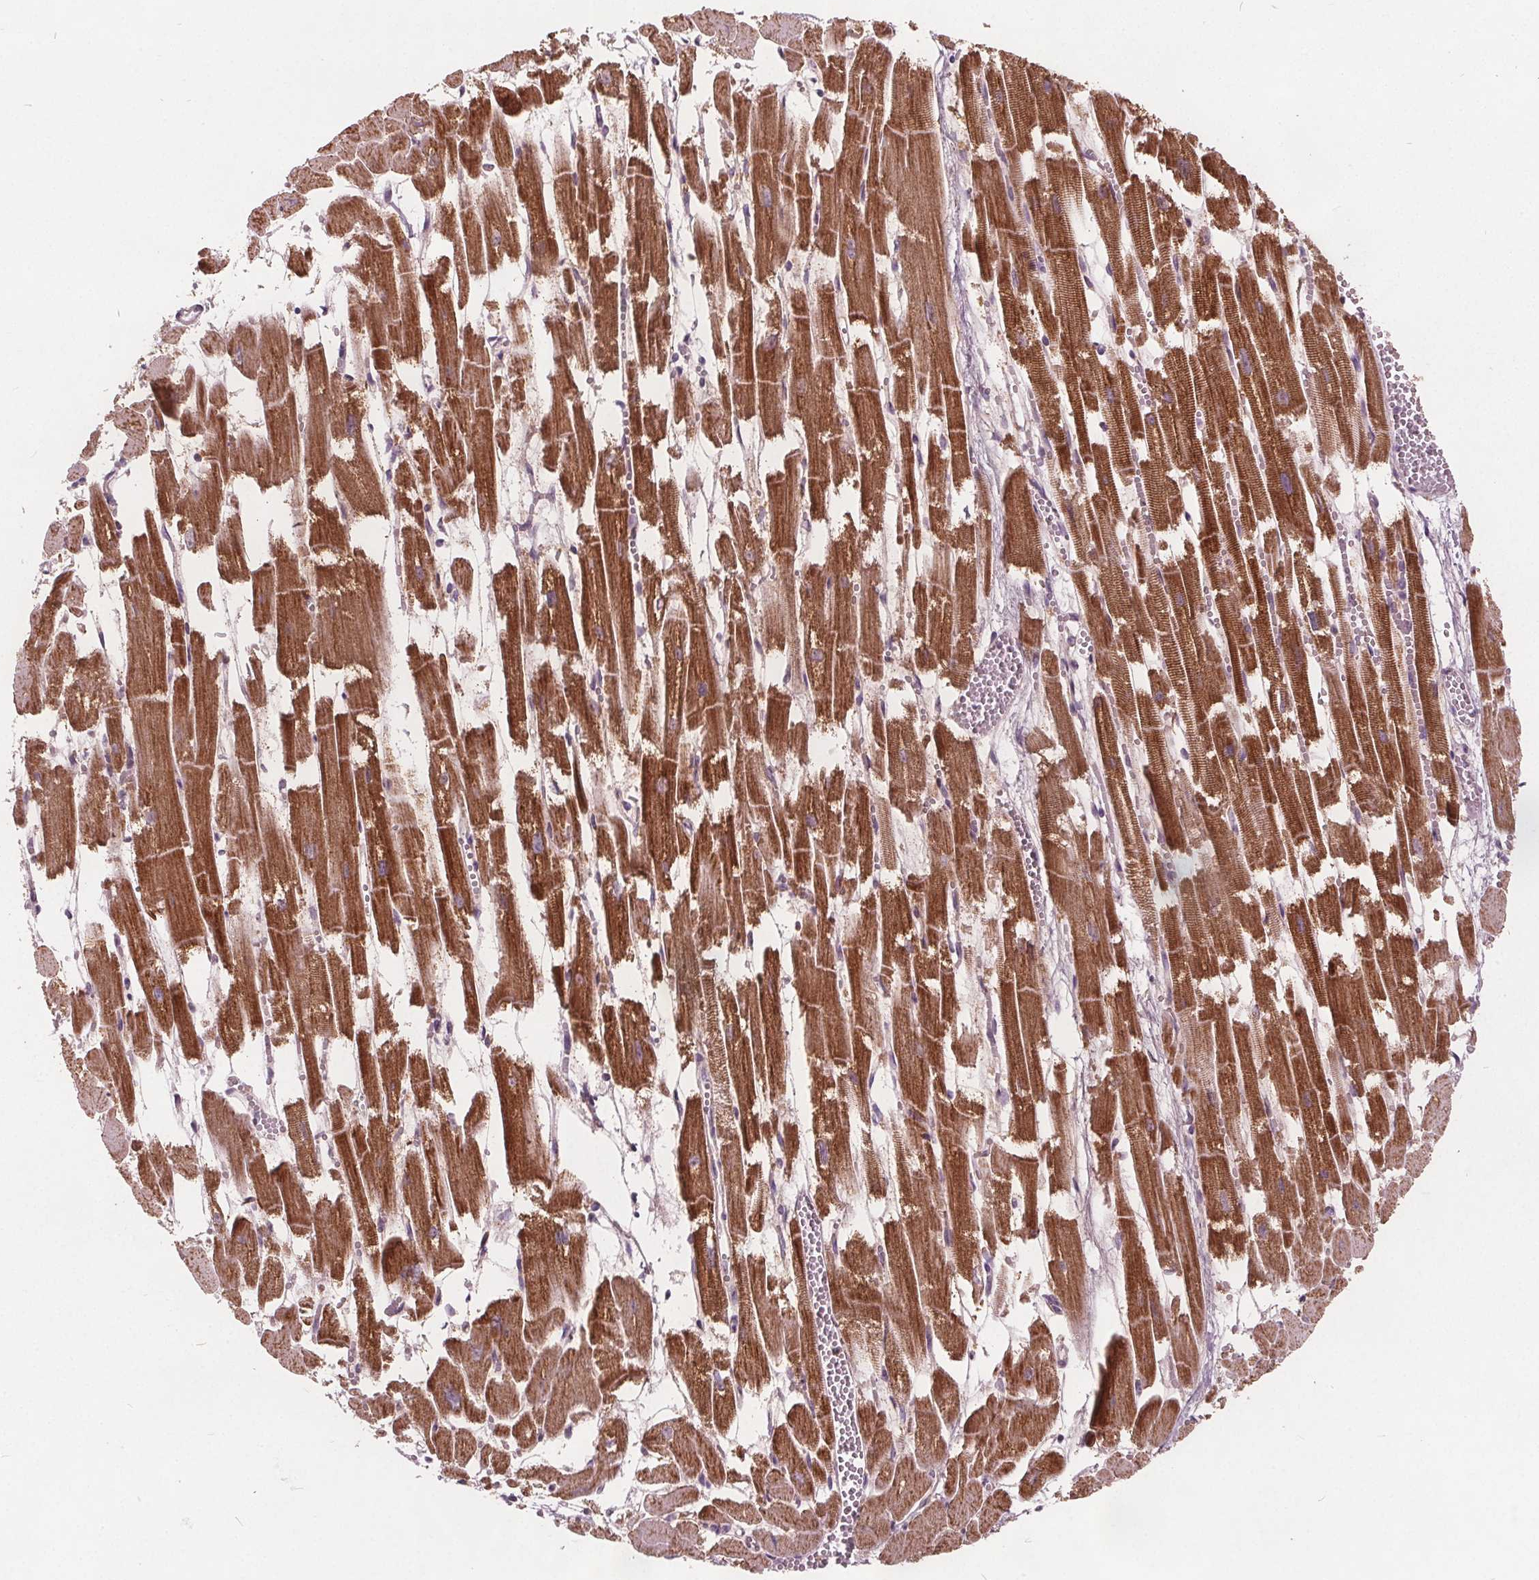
{"staining": {"intensity": "moderate", "quantity": ">75%", "location": "cytoplasmic/membranous"}, "tissue": "heart muscle", "cell_type": "Cardiomyocytes", "image_type": "normal", "snomed": [{"axis": "morphology", "description": "Normal tissue, NOS"}, {"axis": "topography", "description": "Heart"}], "caption": "Cardiomyocytes display moderate cytoplasmic/membranous positivity in about >75% of cells in unremarkable heart muscle. (DAB (3,3'-diaminobenzidine) IHC, brown staining for protein, blue staining for nuclei).", "gene": "ECI2", "patient": {"sex": "female", "age": 52}}